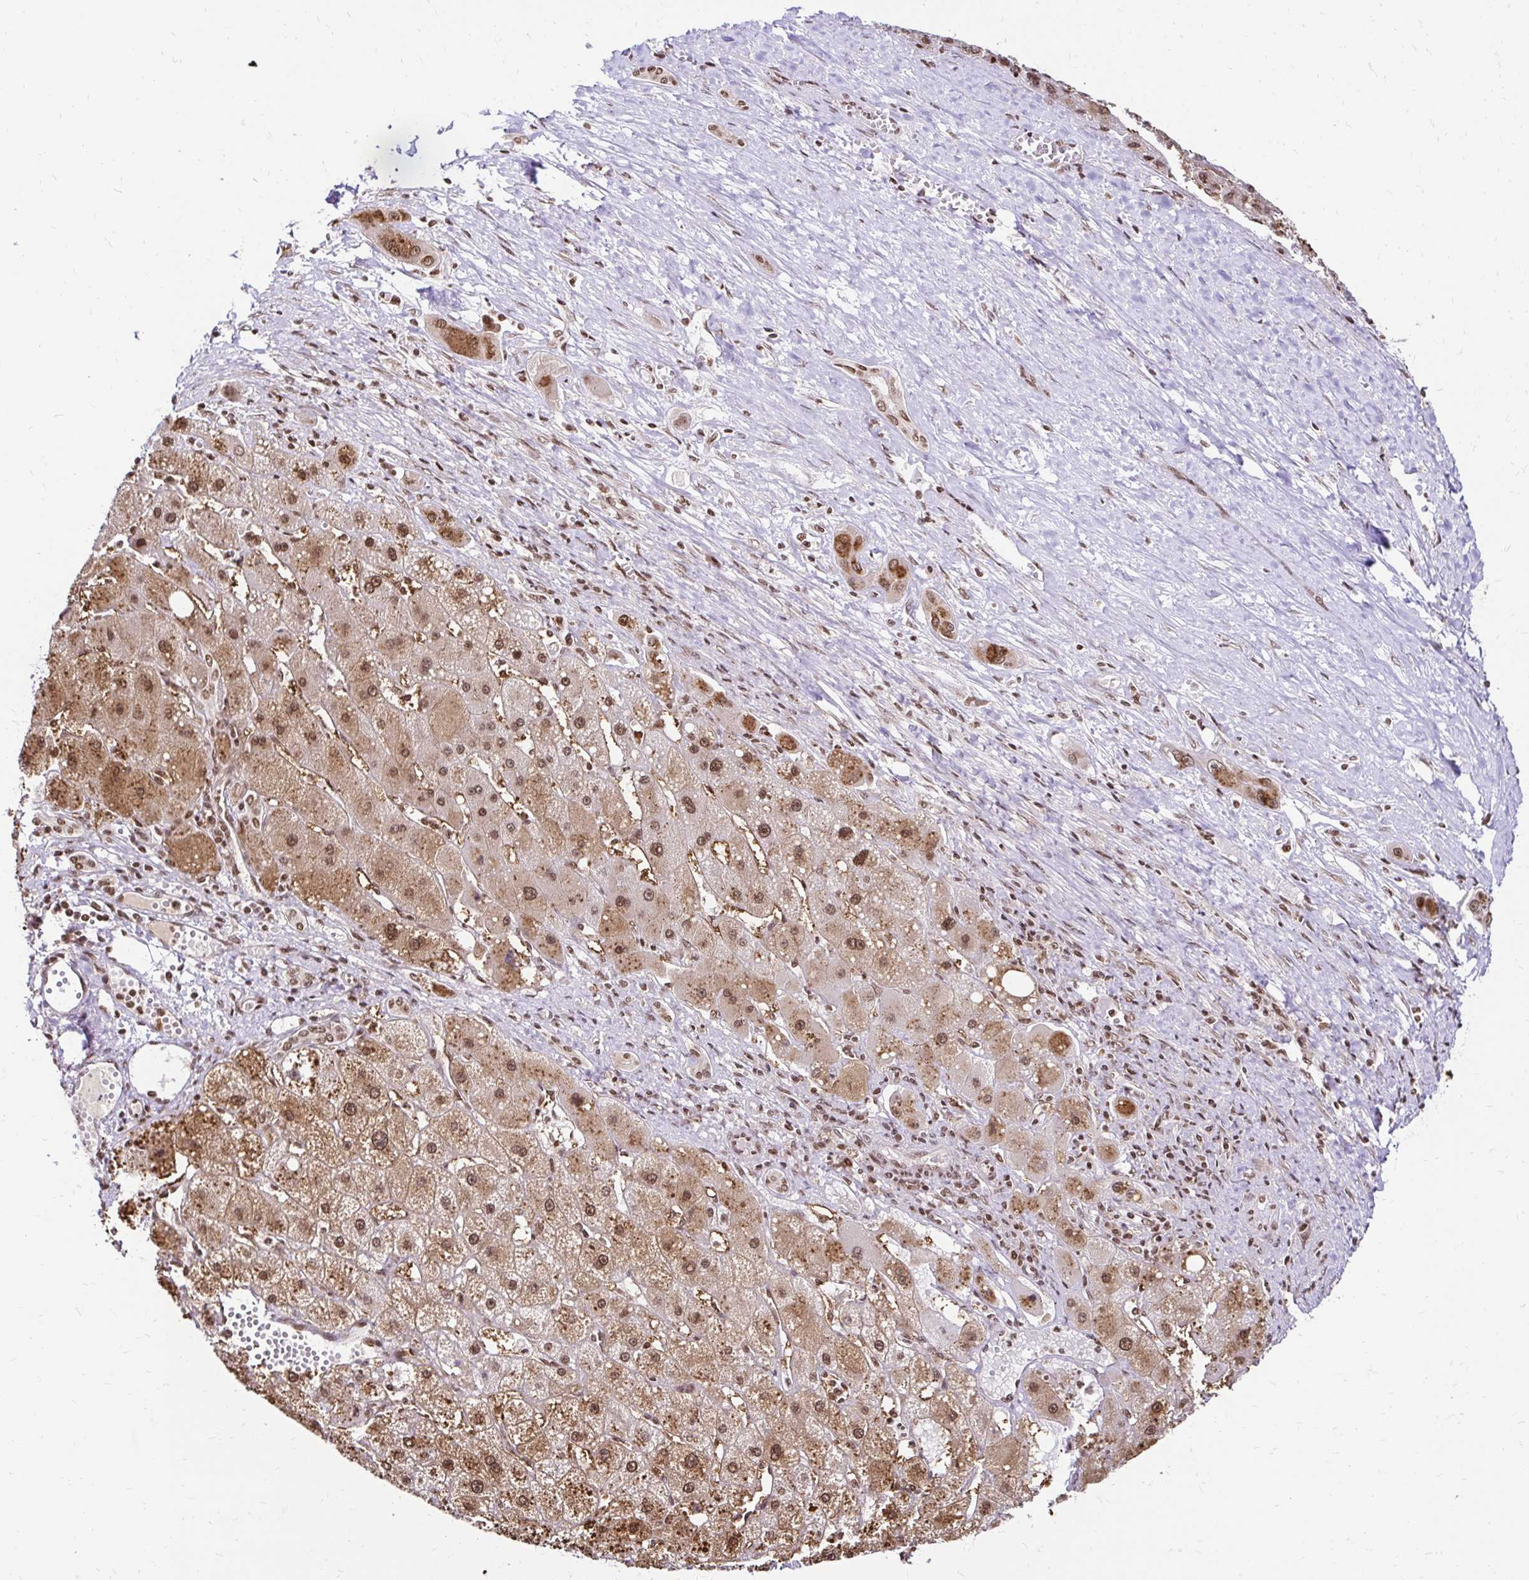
{"staining": {"intensity": "moderate", "quantity": ">75%", "location": "cytoplasmic/membranous,nuclear"}, "tissue": "liver cancer", "cell_type": "Tumor cells", "image_type": "cancer", "snomed": [{"axis": "morphology", "description": "Carcinoma, Hepatocellular, NOS"}, {"axis": "topography", "description": "Liver"}], "caption": "IHC (DAB) staining of liver hepatocellular carcinoma displays moderate cytoplasmic/membranous and nuclear protein expression in about >75% of tumor cells.", "gene": "GLYR1", "patient": {"sex": "female", "age": 82}}